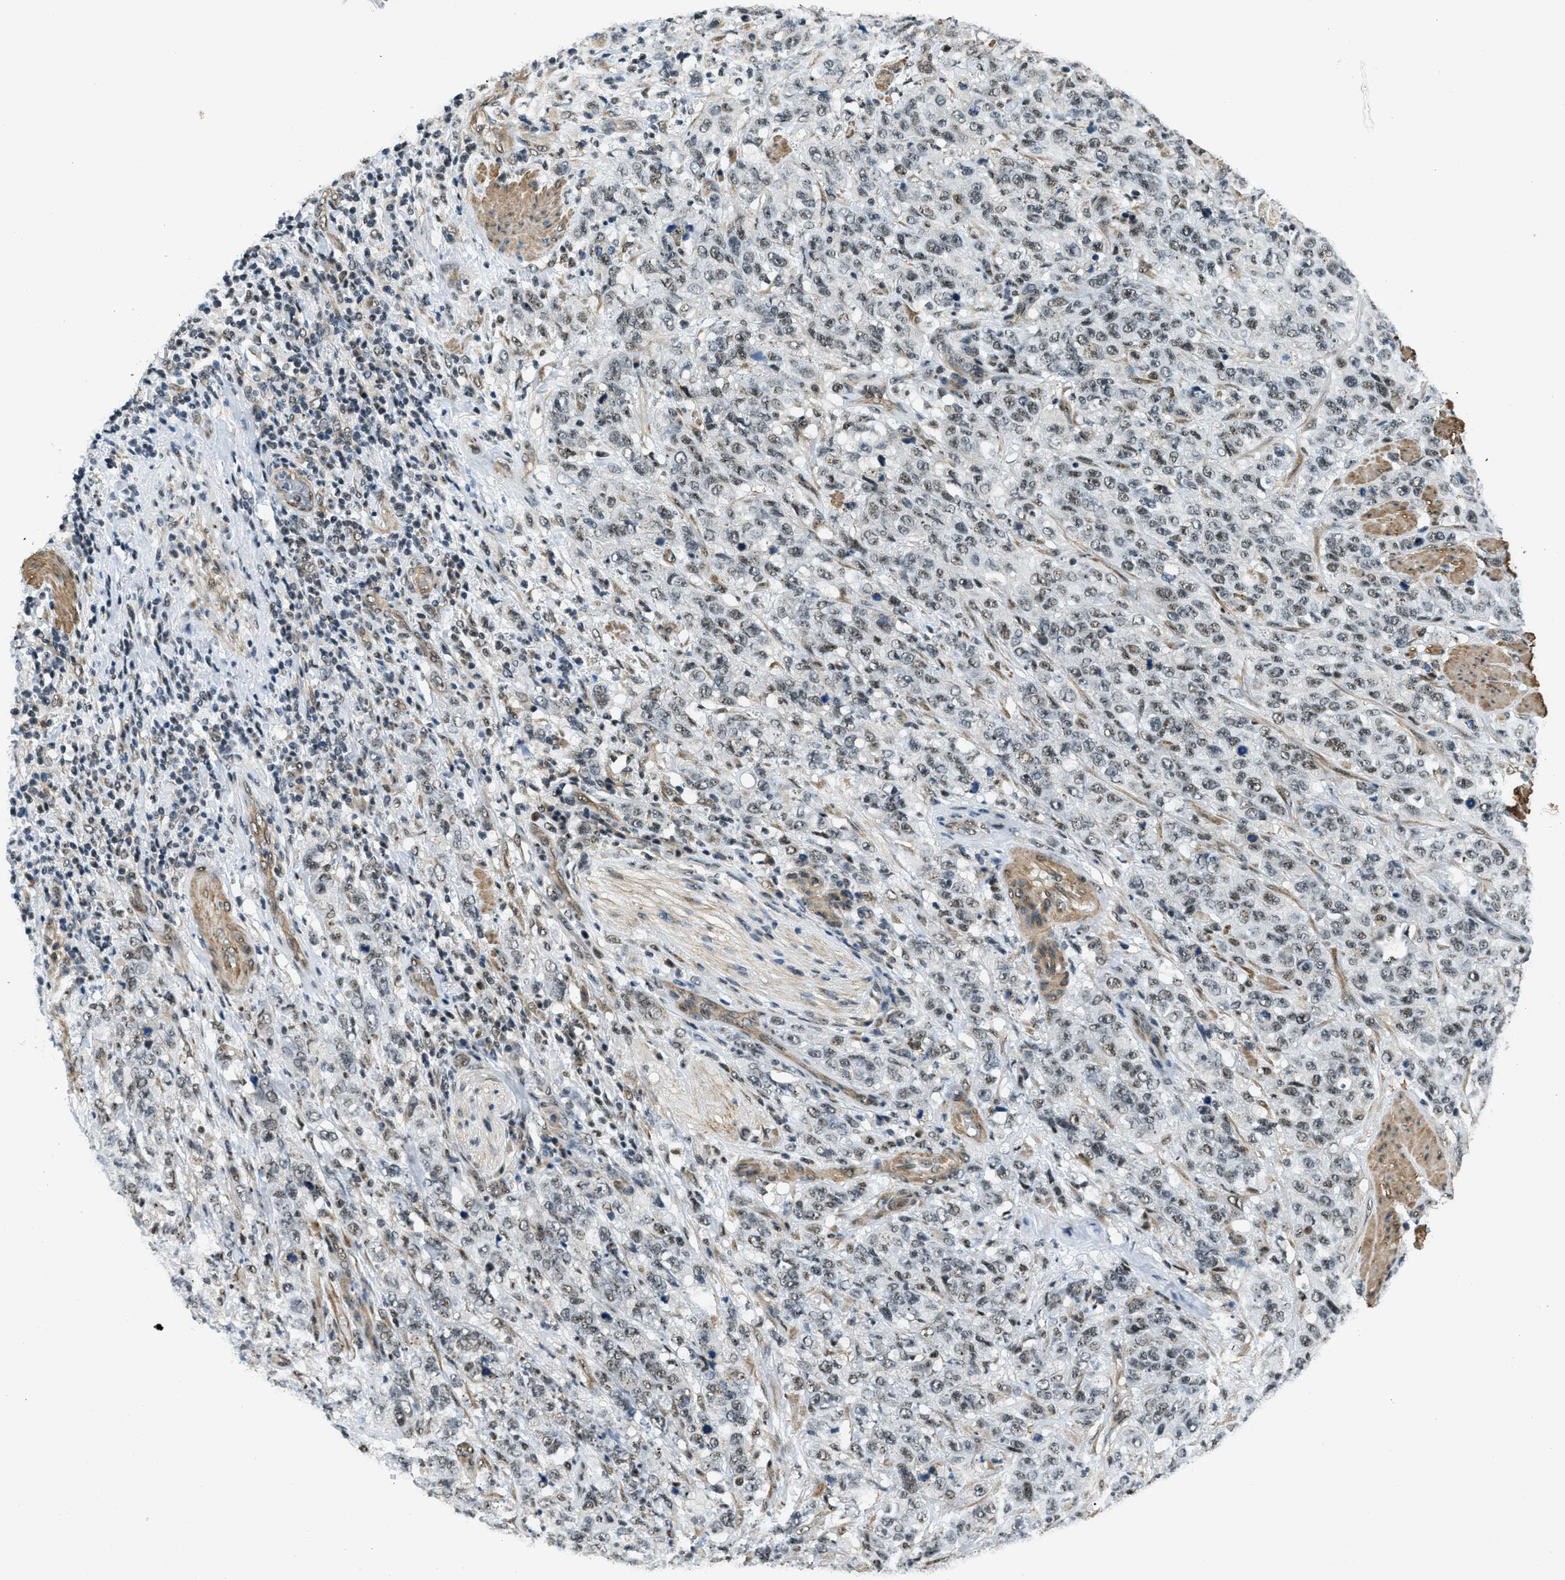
{"staining": {"intensity": "moderate", "quantity": ">75%", "location": "nuclear"}, "tissue": "stomach cancer", "cell_type": "Tumor cells", "image_type": "cancer", "snomed": [{"axis": "morphology", "description": "Adenocarcinoma, NOS"}, {"axis": "topography", "description": "Stomach"}], "caption": "An image showing moderate nuclear expression in about >75% of tumor cells in adenocarcinoma (stomach), as visualized by brown immunohistochemical staining.", "gene": "CFAP36", "patient": {"sex": "male", "age": 48}}